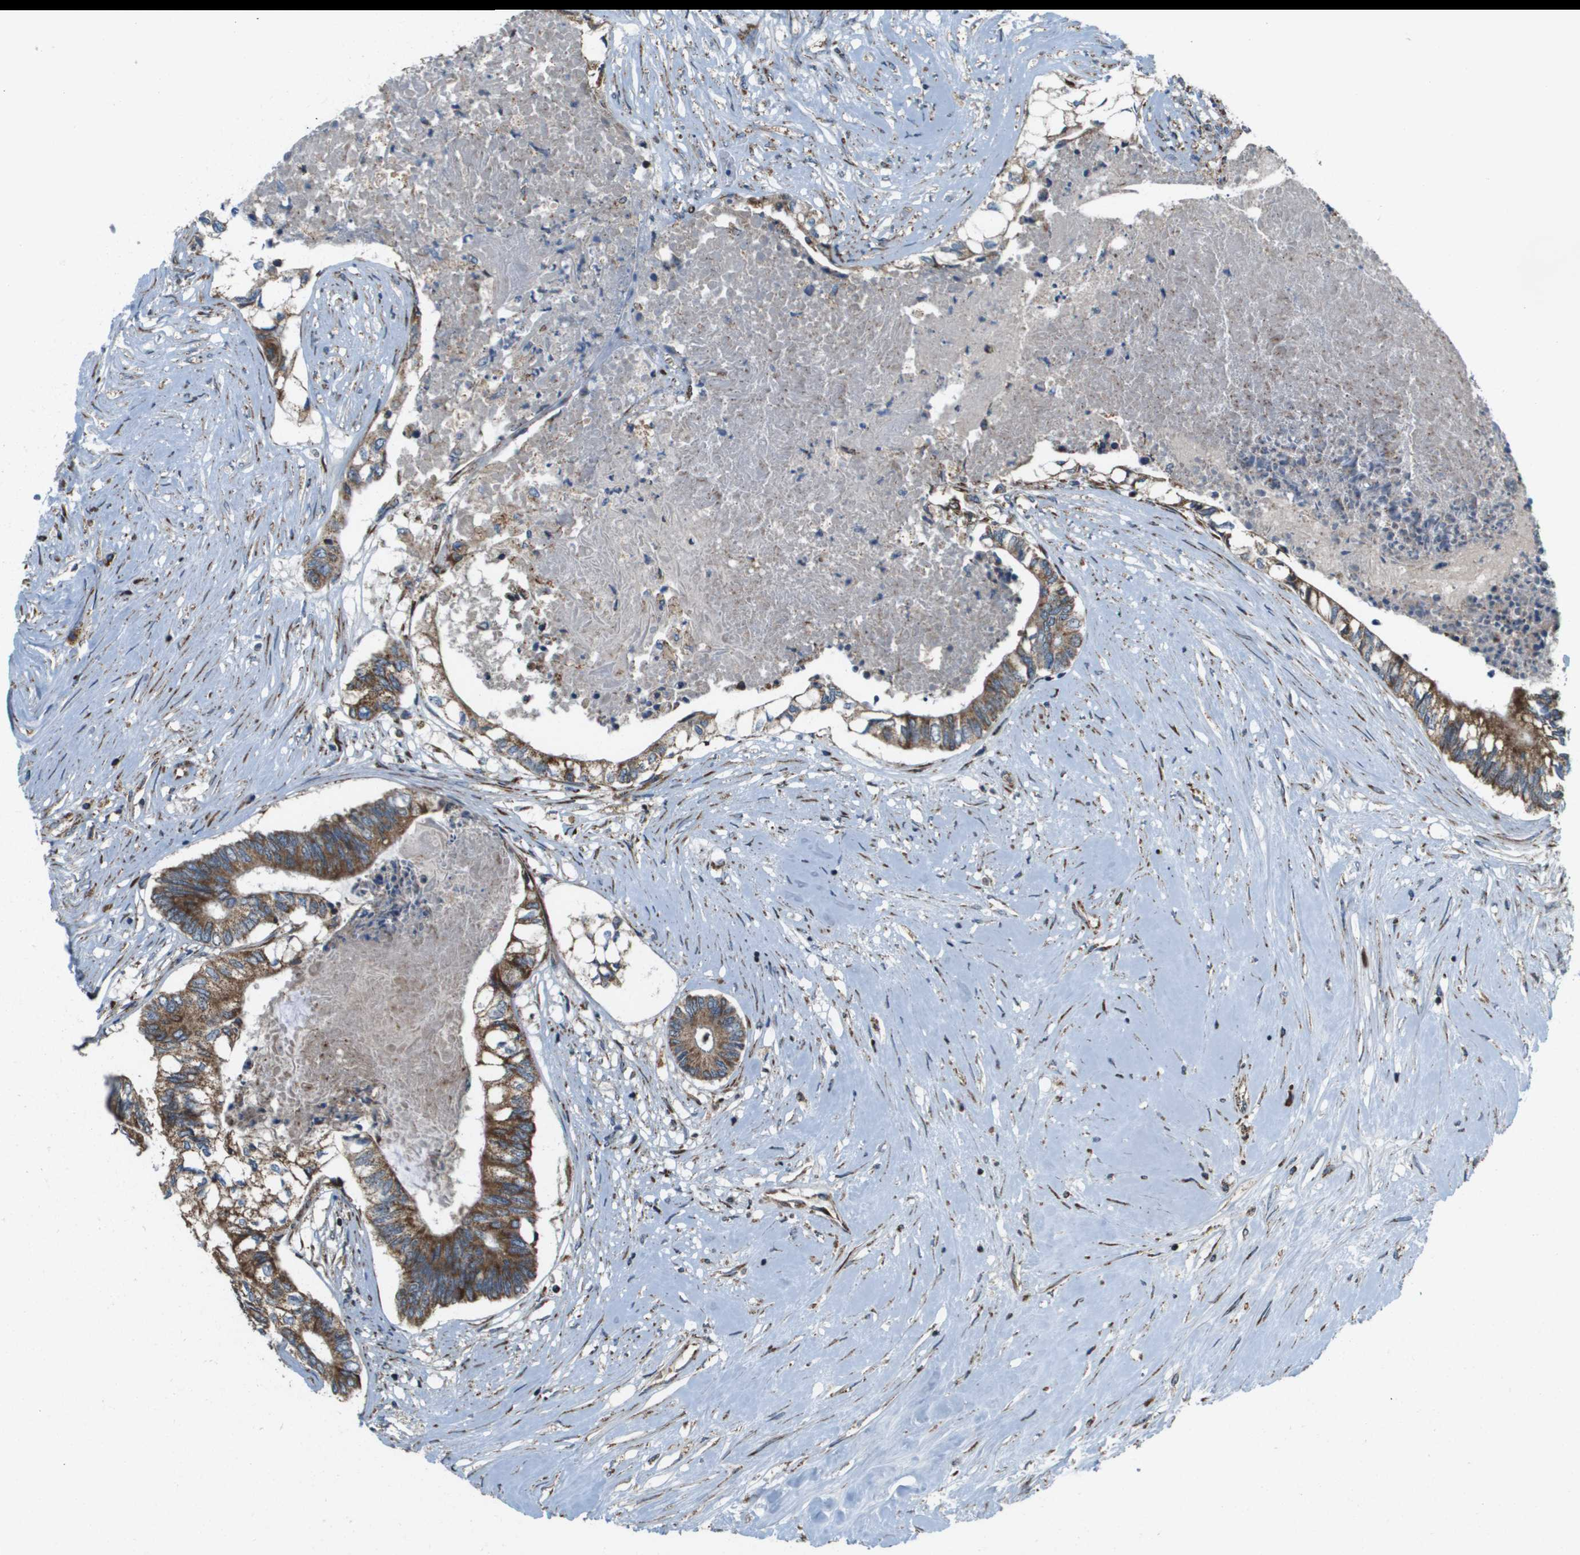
{"staining": {"intensity": "moderate", "quantity": ">75%", "location": "cytoplasmic/membranous"}, "tissue": "colorectal cancer", "cell_type": "Tumor cells", "image_type": "cancer", "snomed": [{"axis": "morphology", "description": "Adenocarcinoma, NOS"}, {"axis": "topography", "description": "Rectum"}], "caption": "High-power microscopy captured an immunohistochemistry photomicrograph of colorectal cancer (adenocarcinoma), revealing moderate cytoplasmic/membranous positivity in approximately >75% of tumor cells.", "gene": "NRK", "patient": {"sex": "male", "age": 63}}